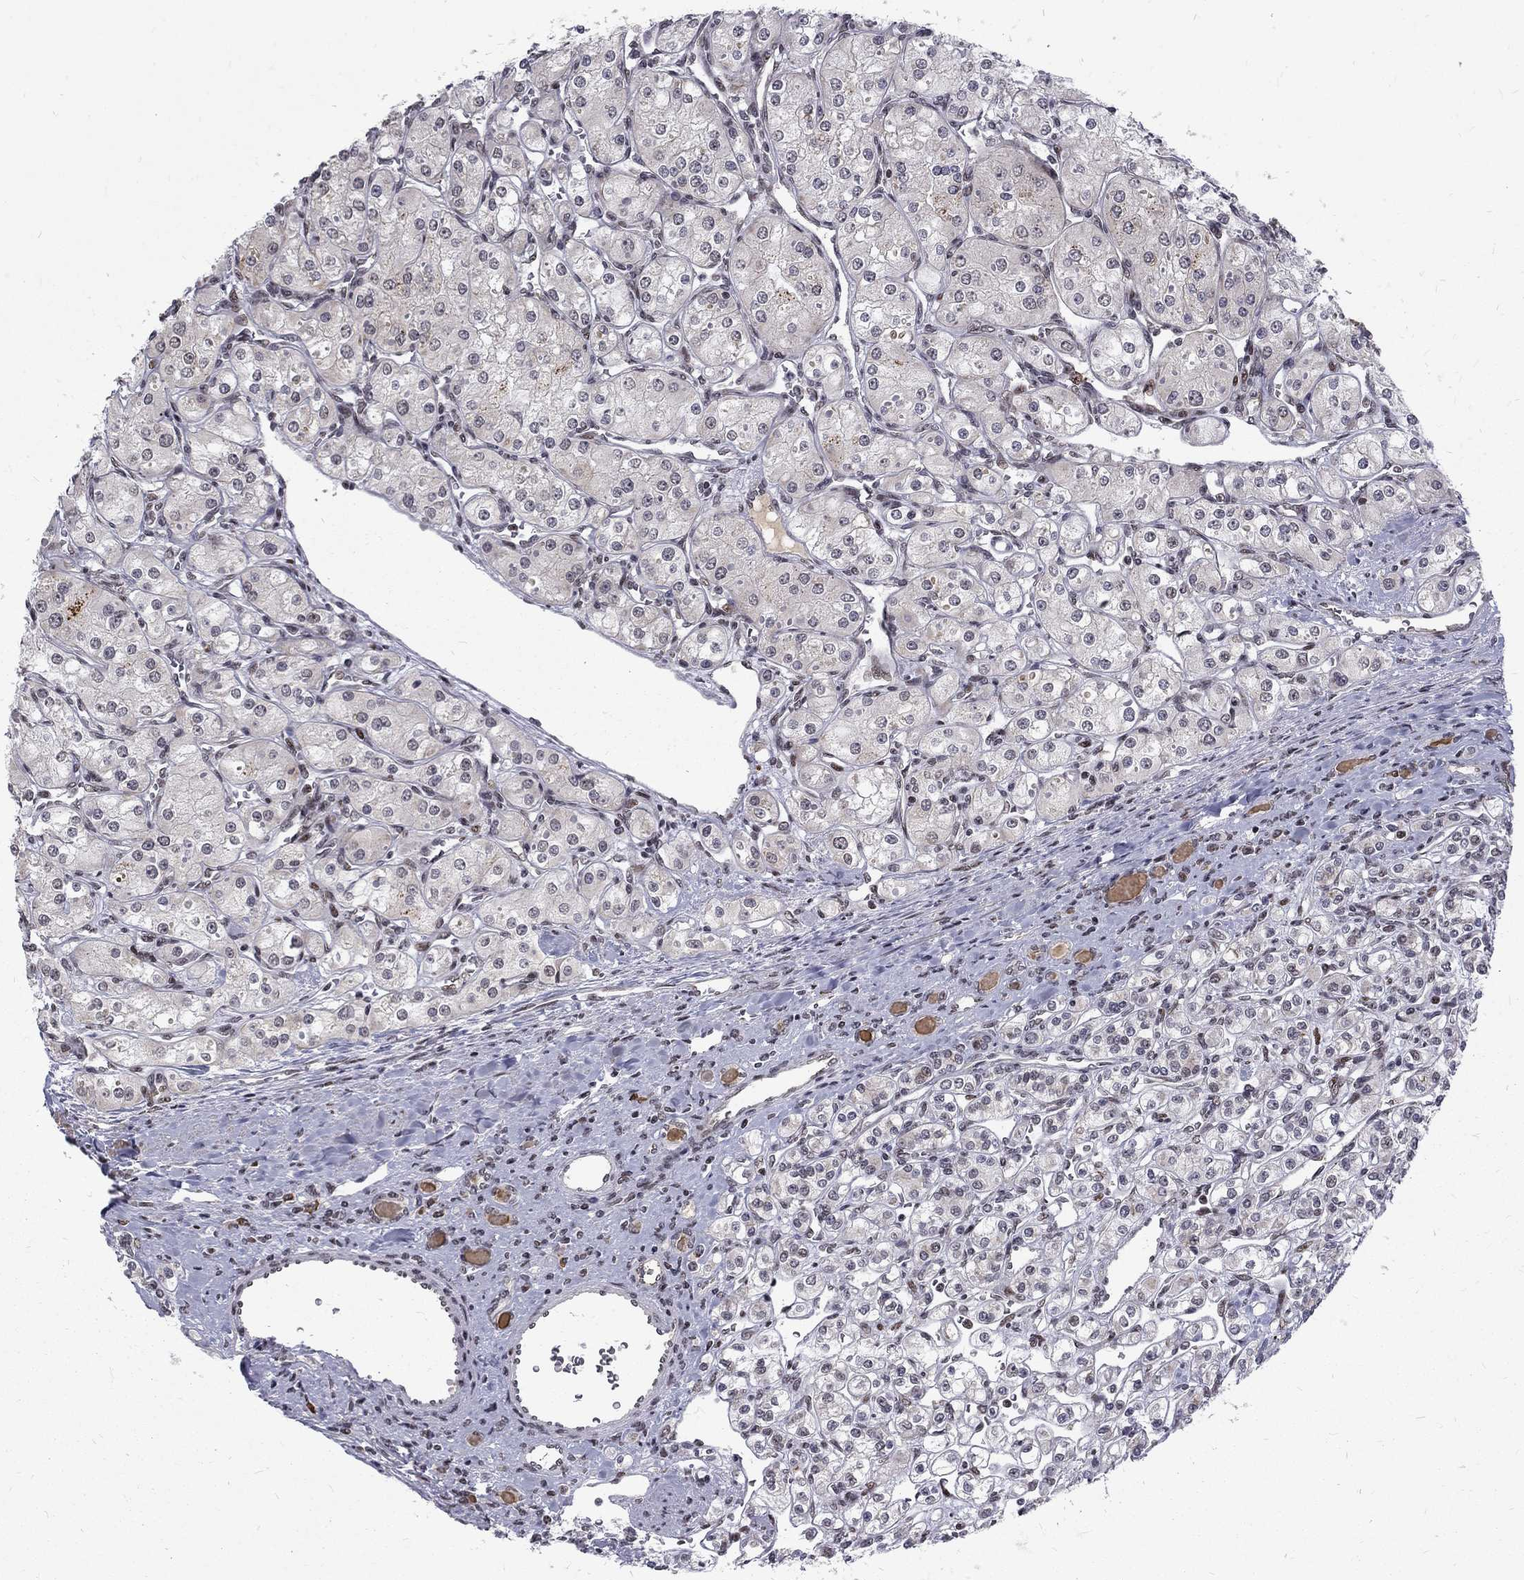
{"staining": {"intensity": "negative", "quantity": "none", "location": "none"}, "tissue": "renal cancer", "cell_type": "Tumor cells", "image_type": "cancer", "snomed": [{"axis": "morphology", "description": "Adenocarcinoma, NOS"}, {"axis": "topography", "description": "Kidney"}], "caption": "IHC histopathology image of neoplastic tissue: adenocarcinoma (renal) stained with DAB (3,3'-diaminobenzidine) reveals no significant protein positivity in tumor cells.", "gene": "TCEAL1", "patient": {"sex": "male", "age": 77}}